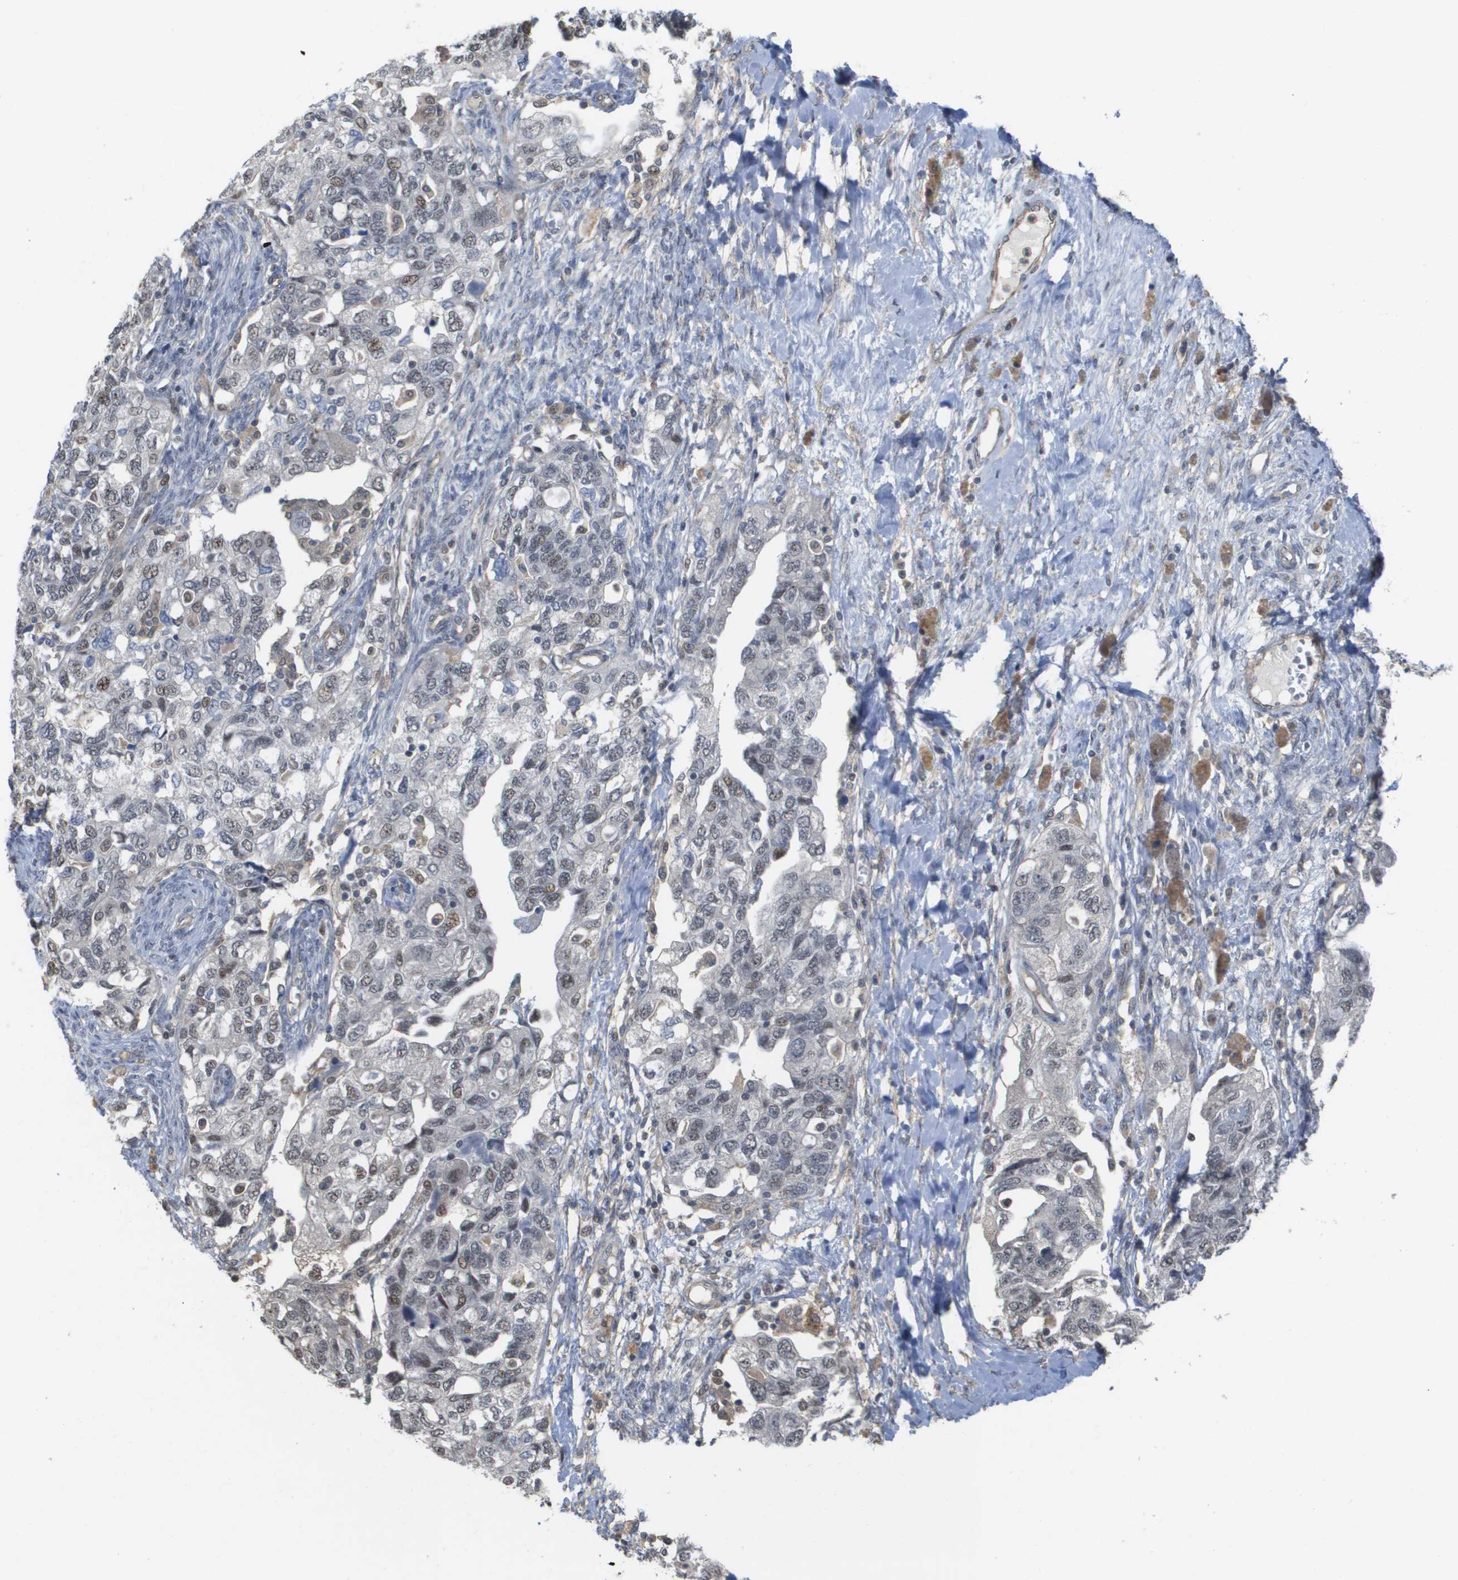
{"staining": {"intensity": "weak", "quantity": "25%-75%", "location": "nuclear"}, "tissue": "ovarian cancer", "cell_type": "Tumor cells", "image_type": "cancer", "snomed": [{"axis": "morphology", "description": "Carcinoma, NOS"}, {"axis": "morphology", "description": "Cystadenocarcinoma, serous, NOS"}, {"axis": "topography", "description": "Ovary"}], "caption": "Protein analysis of ovarian serous cystadenocarcinoma tissue displays weak nuclear positivity in about 25%-75% of tumor cells. (Brightfield microscopy of DAB IHC at high magnification).", "gene": "RNF112", "patient": {"sex": "female", "age": 69}}